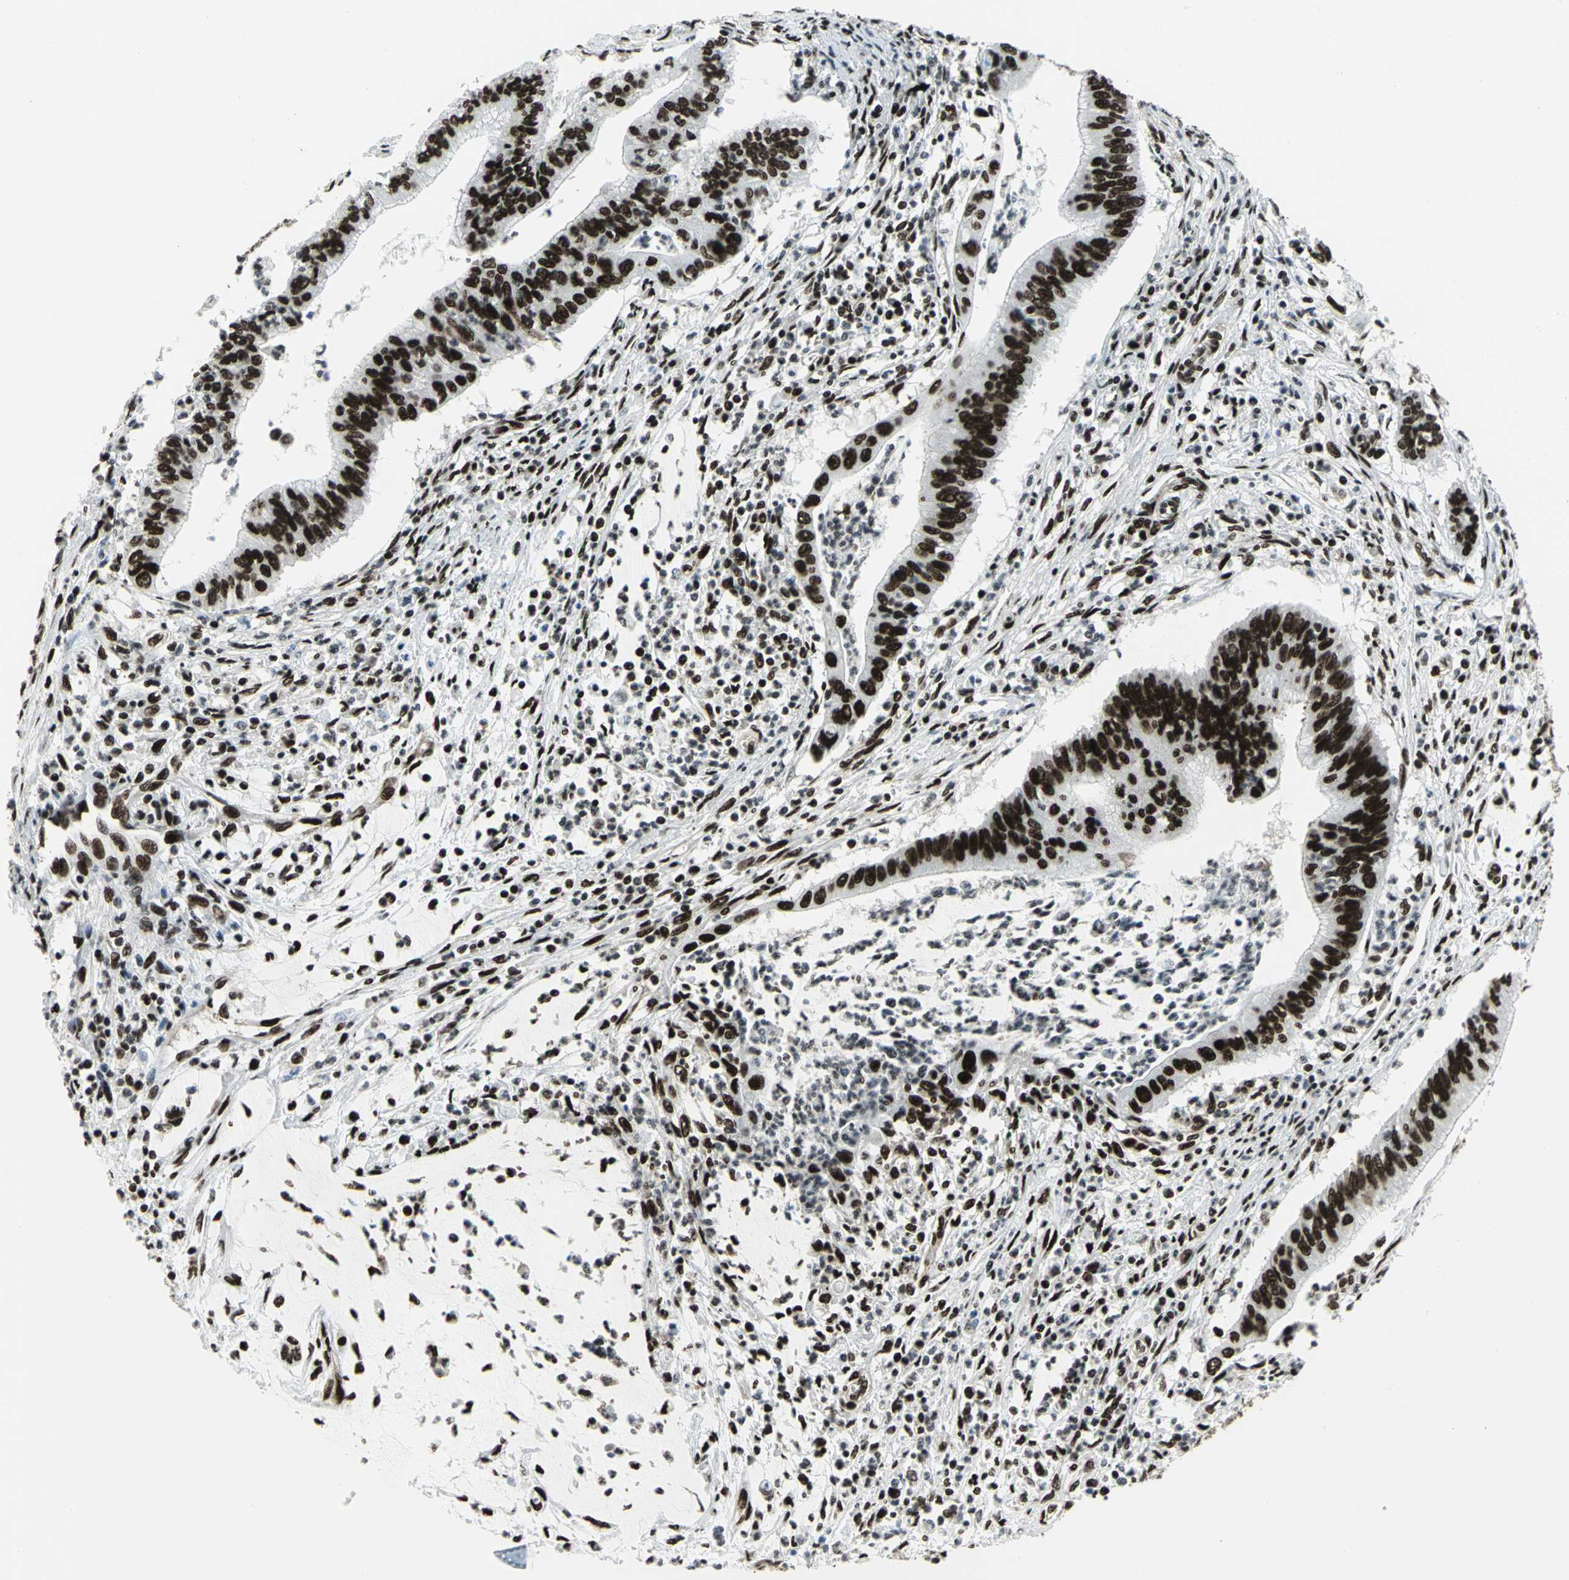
{"staining": {"intensity": "strong", "quantity": ">75%", "location": "nuclear"}, "tissue": "cervical cancer", "cell_type": "Tumor cells", "image_type": "cancer", "snomed": [{"axis": "morphology", "description": "Adenocarcinoma, NOS"}, {"axis": "topography", "description": "Cervix"}], "caption": "Immunohistochemical staining of human adenocarcinoma (cervical) reveals high levels of strong nuclear staining in about >75% of tumor cells.", "gene": "SMARCA4", "patient": {"sex": "female", "age": 36}}